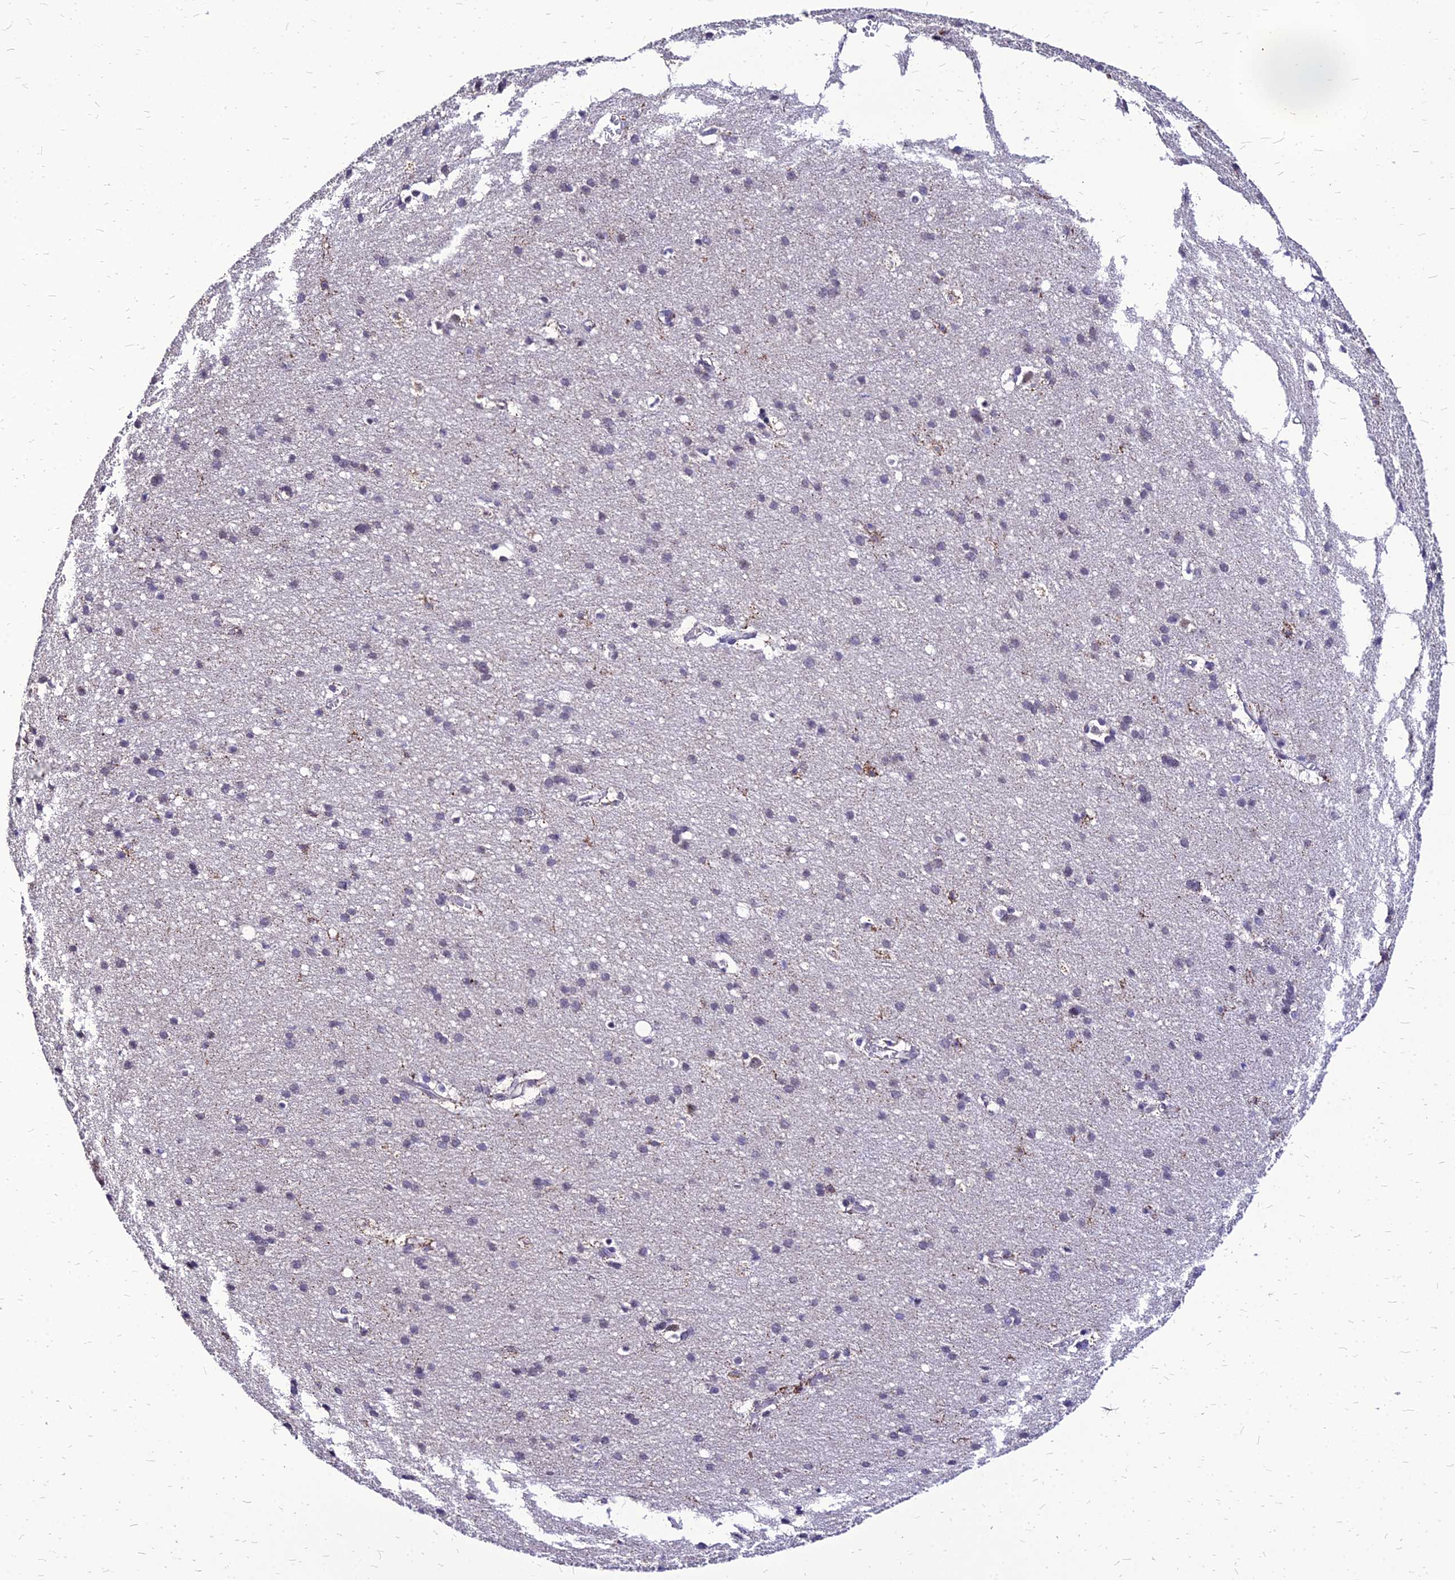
{"staining": {"intensity": "moderate", "quantity": ">75%", "location": "cytoplasmic/membranous"}, "tissue": "cerebral cortex", "cell_type": "Endothelial cells", "image_type": "normal", "snomed": [{"axis": "morphology", "description": "Normal tissue, NOS"}, {"axis": "topography", "description": "Cerebral cortex"}], "caption": "A high-resolution micrograph shows IHC staining of benign cerebral cortex, which demonstrates moderate cytoplasmic/membranous positivity in approximately >75% of endothelial cells.", "gene": "YEATS2", "patient": {"sex": "male", "age": 54}}